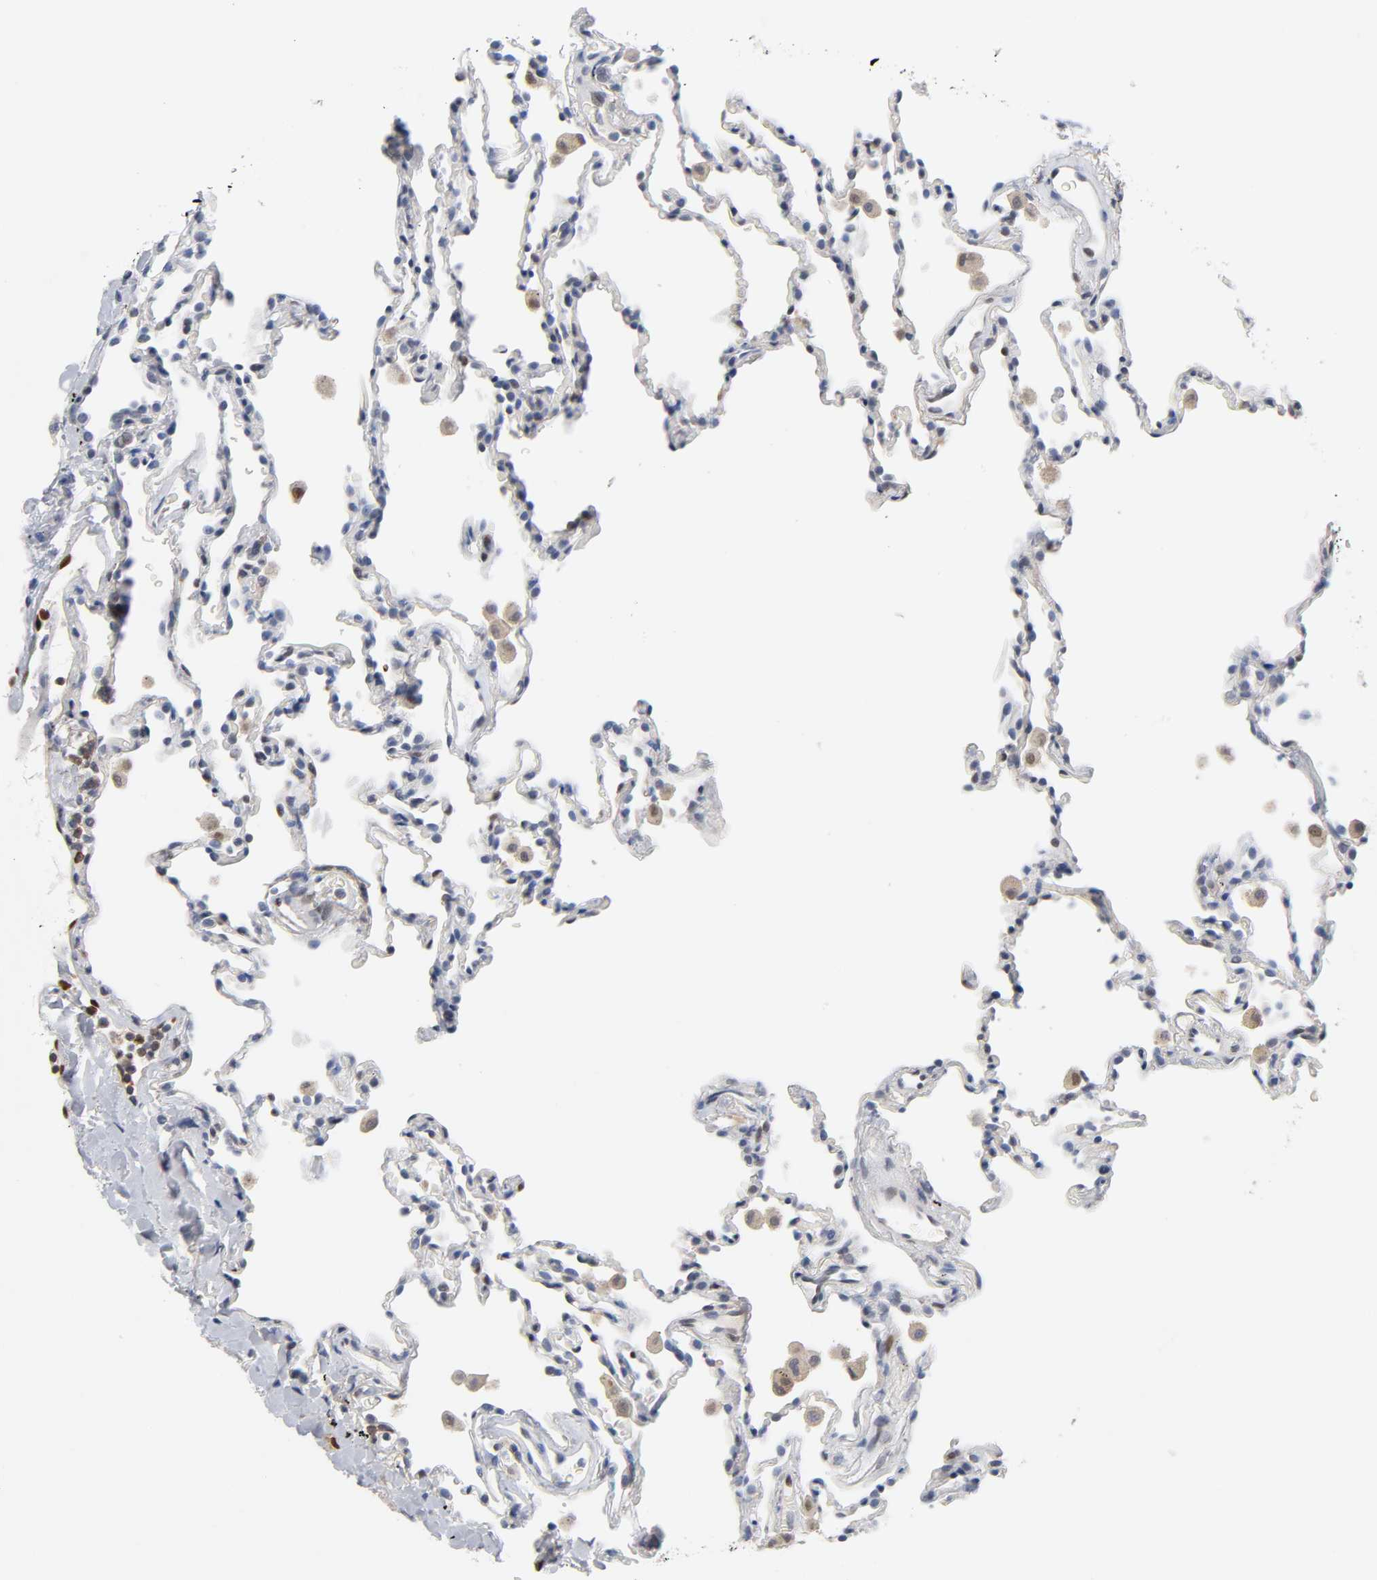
{"staining": {"intensity": "negative", "quantity": "none", "location": "none"}, "tissue": "lung", "cell_type": "Alveolar cells", "image_type": "normal", "snomed": [{"axis": "morphology", "description": "Normal tissue, NOS"}, {"axis": "morphology", "description": "Soft tissue tumor metastatic"}, {"axis": "topography", "description": "Lung"}], "caption": "Immunohistochemistry micrograph of benign lung stained for a protein (brown), which displays no expression in alveolar cells. (DAB immunohistochemistry, high magnification).", "gene": "NFATC1", "patient": {"sex": "male", "age": 59}}